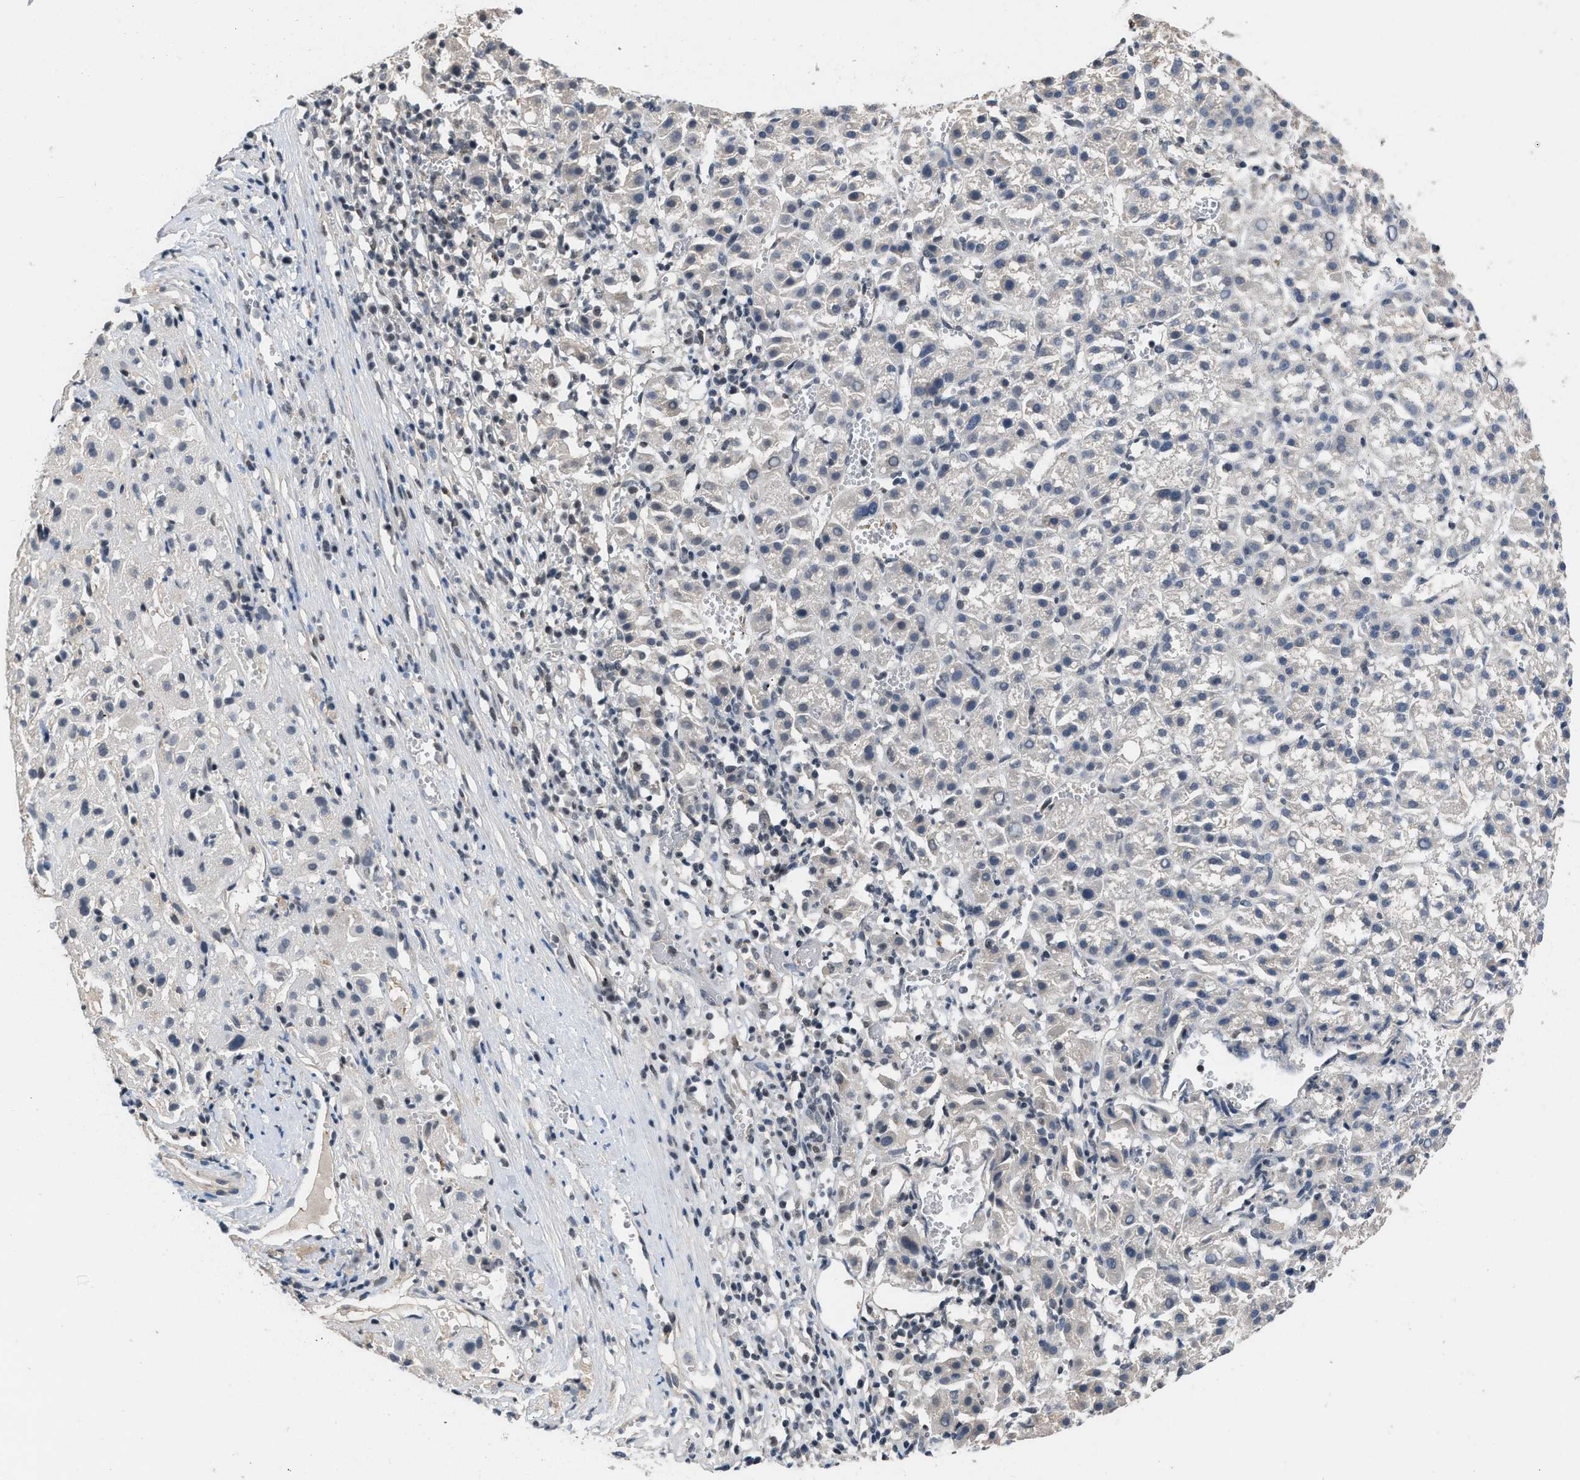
{"staining": {"intensity": "negative", "quantity": "none", "location": "none"}, "tissue": "liver cancer", "cell_type": "Tumor cells", "image_type": "cancer", "snomed": [{"axis": "morphology", "description": "Carcinoma, Hepatocellular, NOS"}, {"axis": "topography", "description": "Liver"}], "caption": "DAB immunohistochemical staining of liver cancer (hepatocellular carcinoma) displays no significant staining in tumor cells.", "gene": "TERF2IP", "patient": {"sex": "female", "age": 58}}